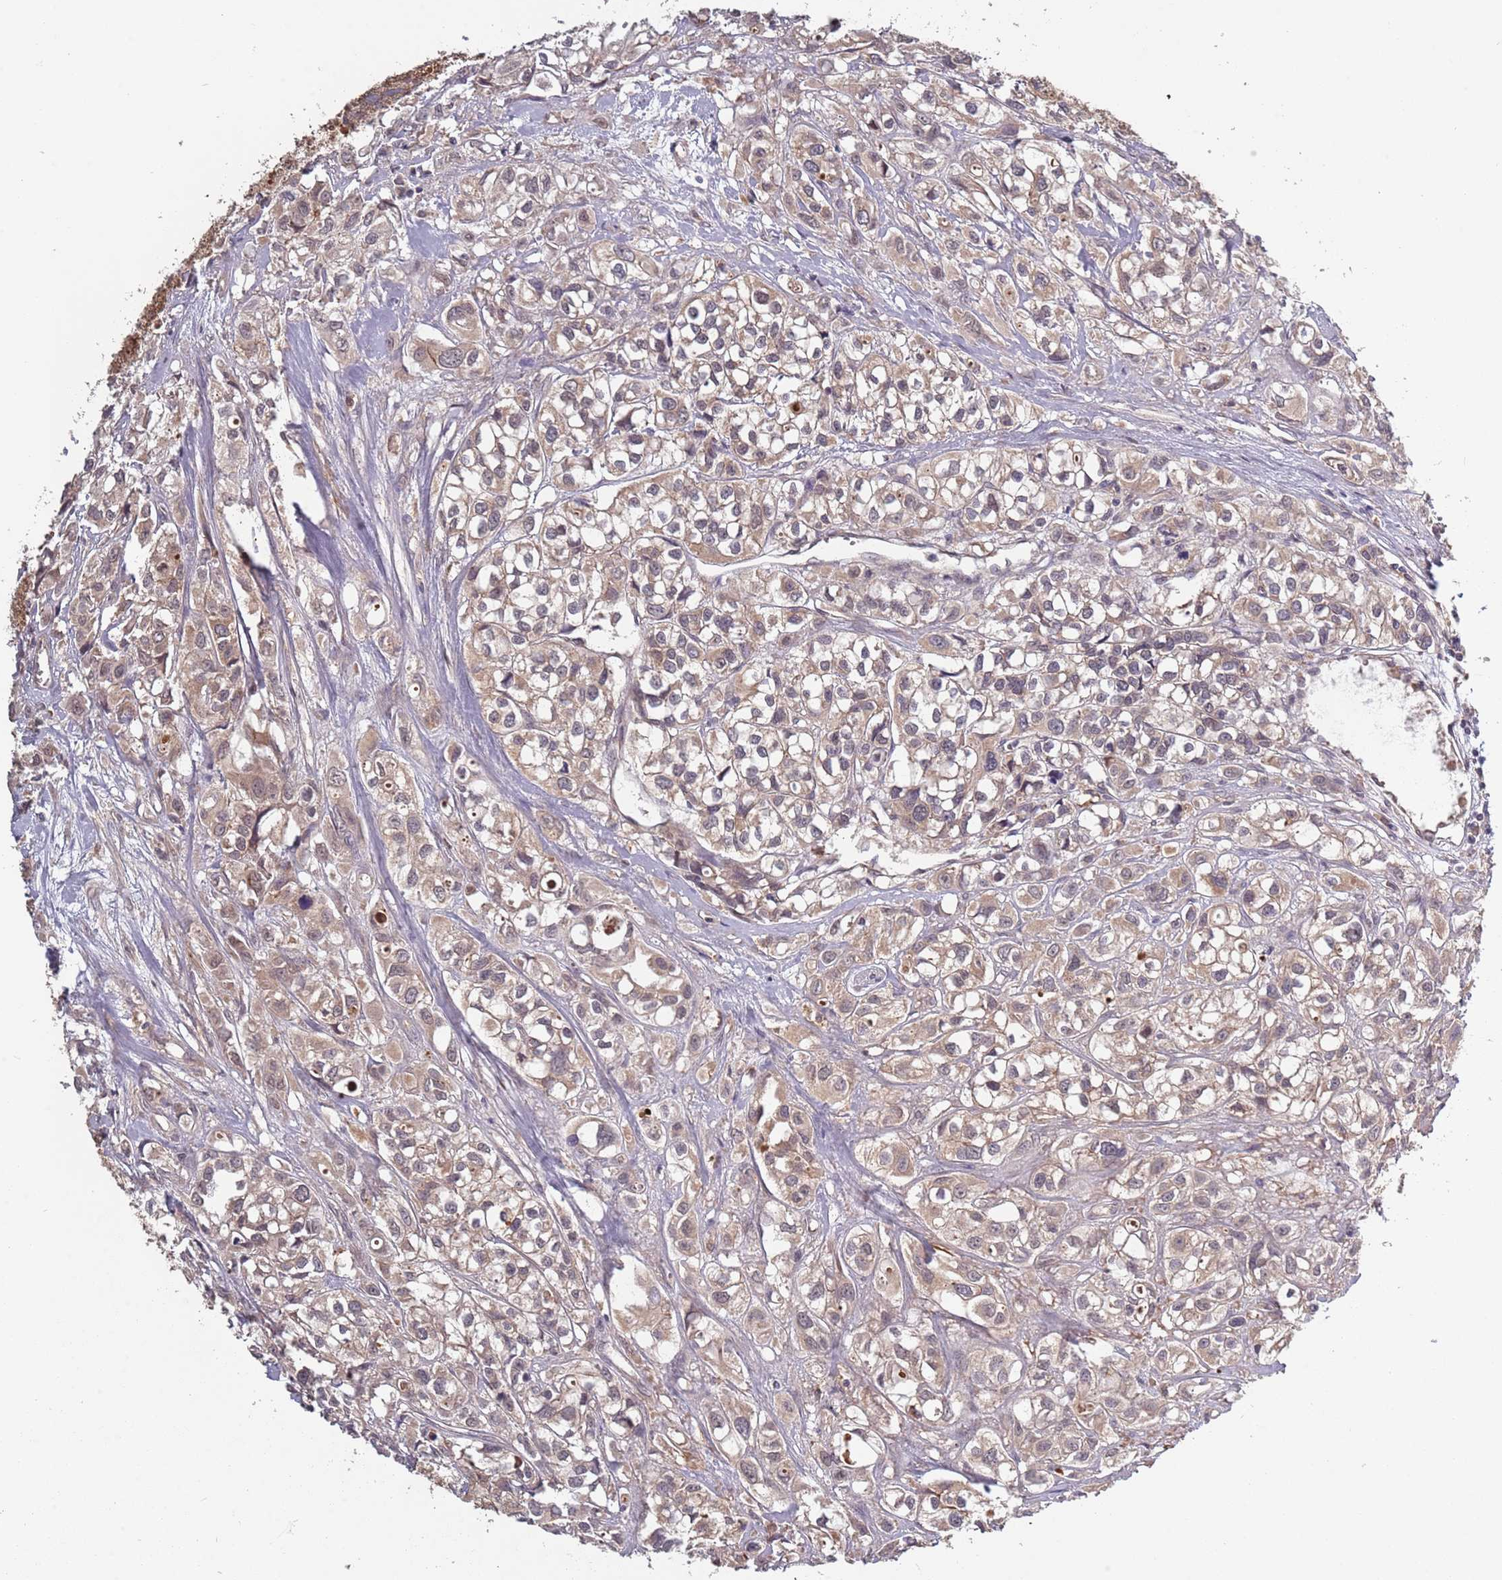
{"staining": {"intensity": "weak", "quantity": "25%-75%", "location": "cytoplasmic/membranous"}, "tissue": "urothelial cancer", "cell_type": "Tumor cells", "image_type": "cancer", "snomed": [{"axis": "morphology", "description": "Urothelial carcinoma, High grade"}, {"axis": "topography", "description": "Urinary bladder"}], "caption": "Brown immunohistochemical staining in high-grade urothelial carcinoma reveals weak cytoplasmic/membranous expression in approximately 25%-75% of tumor cells. The staining was performed using DAB to visualize the protein expression in brown, while the nuclei were stained in blue with hematoxylin (Magnification: 20x).", "gene": "USP32", "patient": {"sex": "male", "age": 67}}